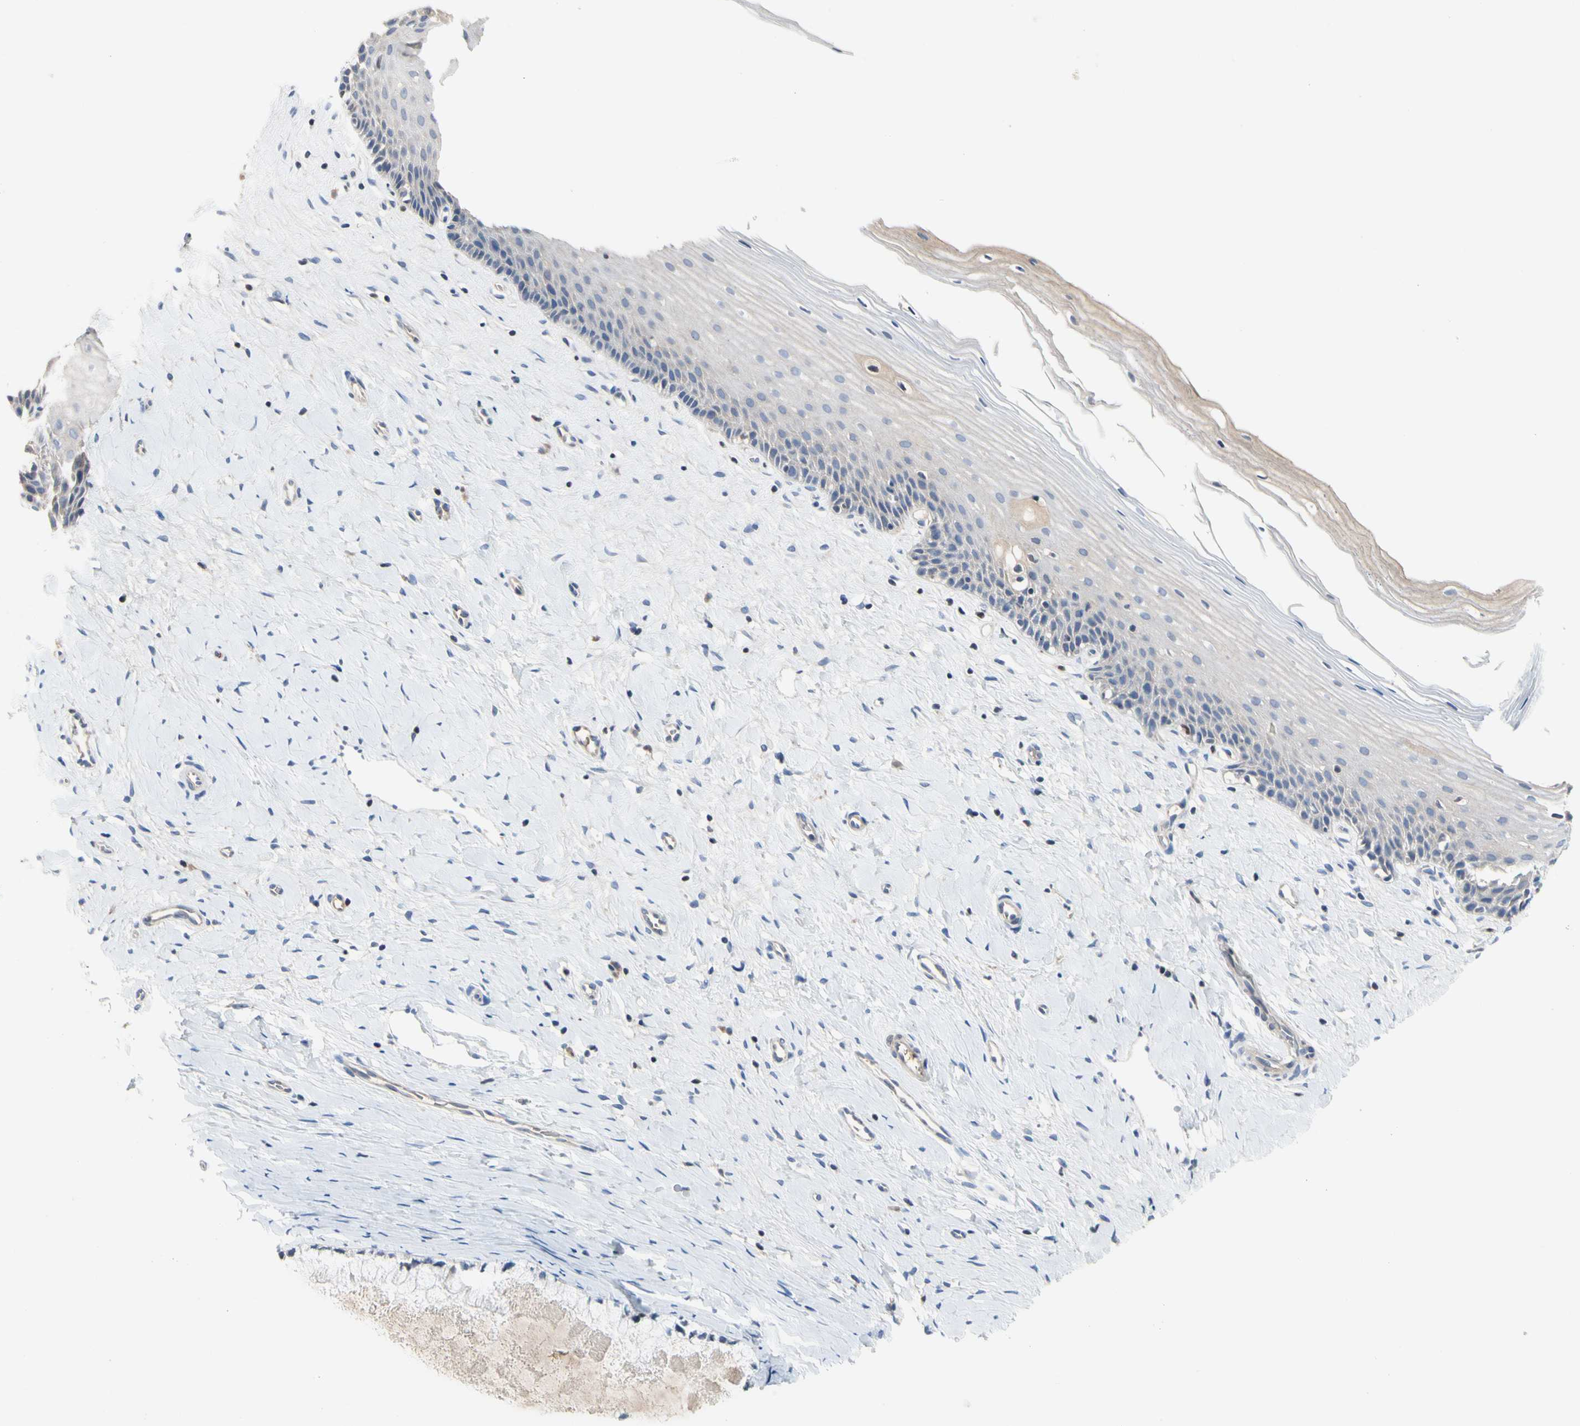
{"staining": {"intensity": "negative", "quantity": "none", "location": "none"}, "tissue": "cervix", "cell_type": "Glandular cells", "image_type": "normal", "snomed": [{"axis": "morphology", "description": "Normal tissue, NOS"}, {"axis": "topography", "description": "Cervix"}], "caption": "The micrograph displays no staining of glandular cells in benign cervix.", "gene": "ECRG4", "patient": {"sex": "female", "age": 39}}